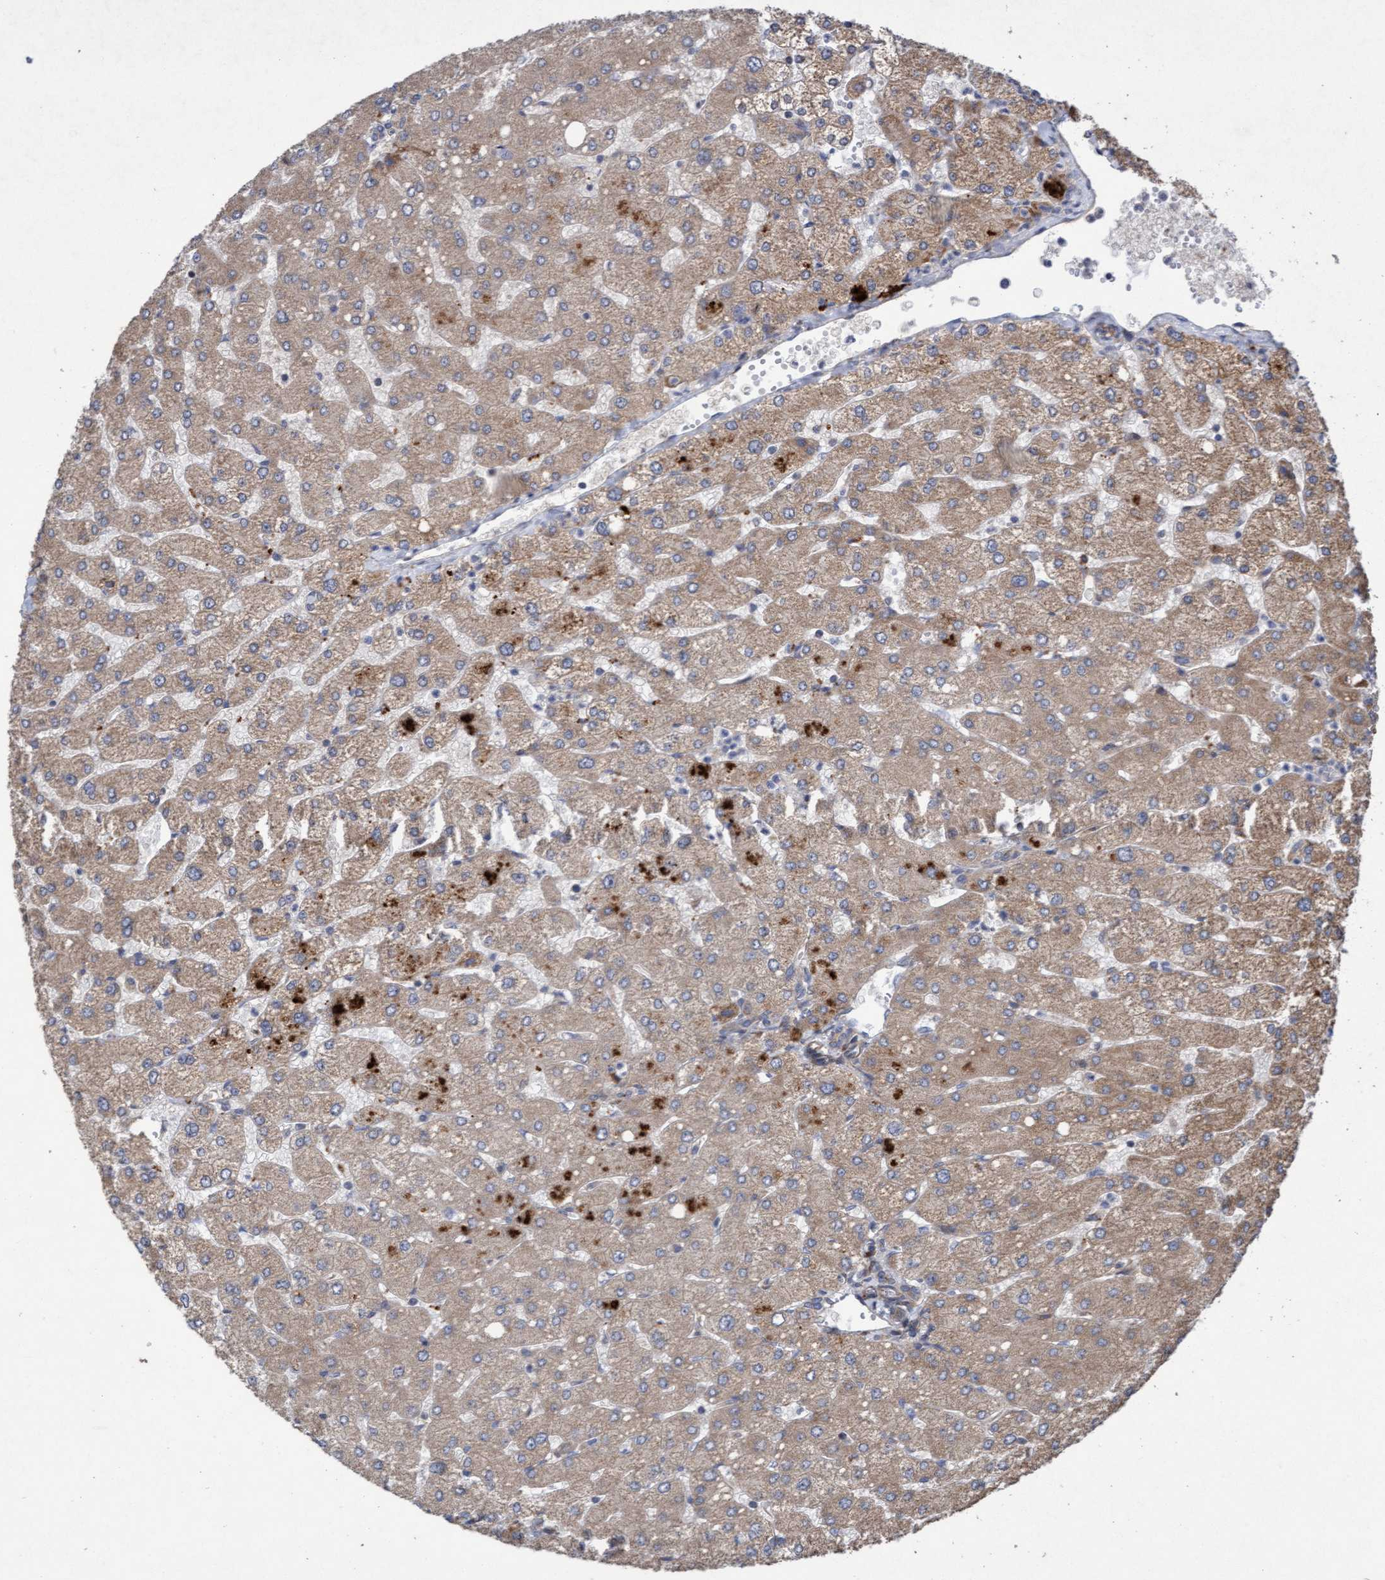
{"staining": {"intensity": "weak", "quantity": ">75%", "location": "cytoplasmic/membranous"}, "tissue": "liver", "cell_type": "Cholangiocytes", "image_type": "normal", "snomed": [{"axis": "morphology", "description": "Normal tissue, NOS"}, {"axis": "topography", "description": "Liver"}], "caption": "A high-resolution photomicrograph shows immunohistochemistry staining of unremarkable liver, which demonstrates weak cytoplasmic/membranous expression in approximately >75% of cholangiocytes. Immunohistochemistry (ihc) stains the protein of interest in brown and the nuclei are stained blue.", "gene": "ELP5", "patient": {"sex": "male", "age": 55}}